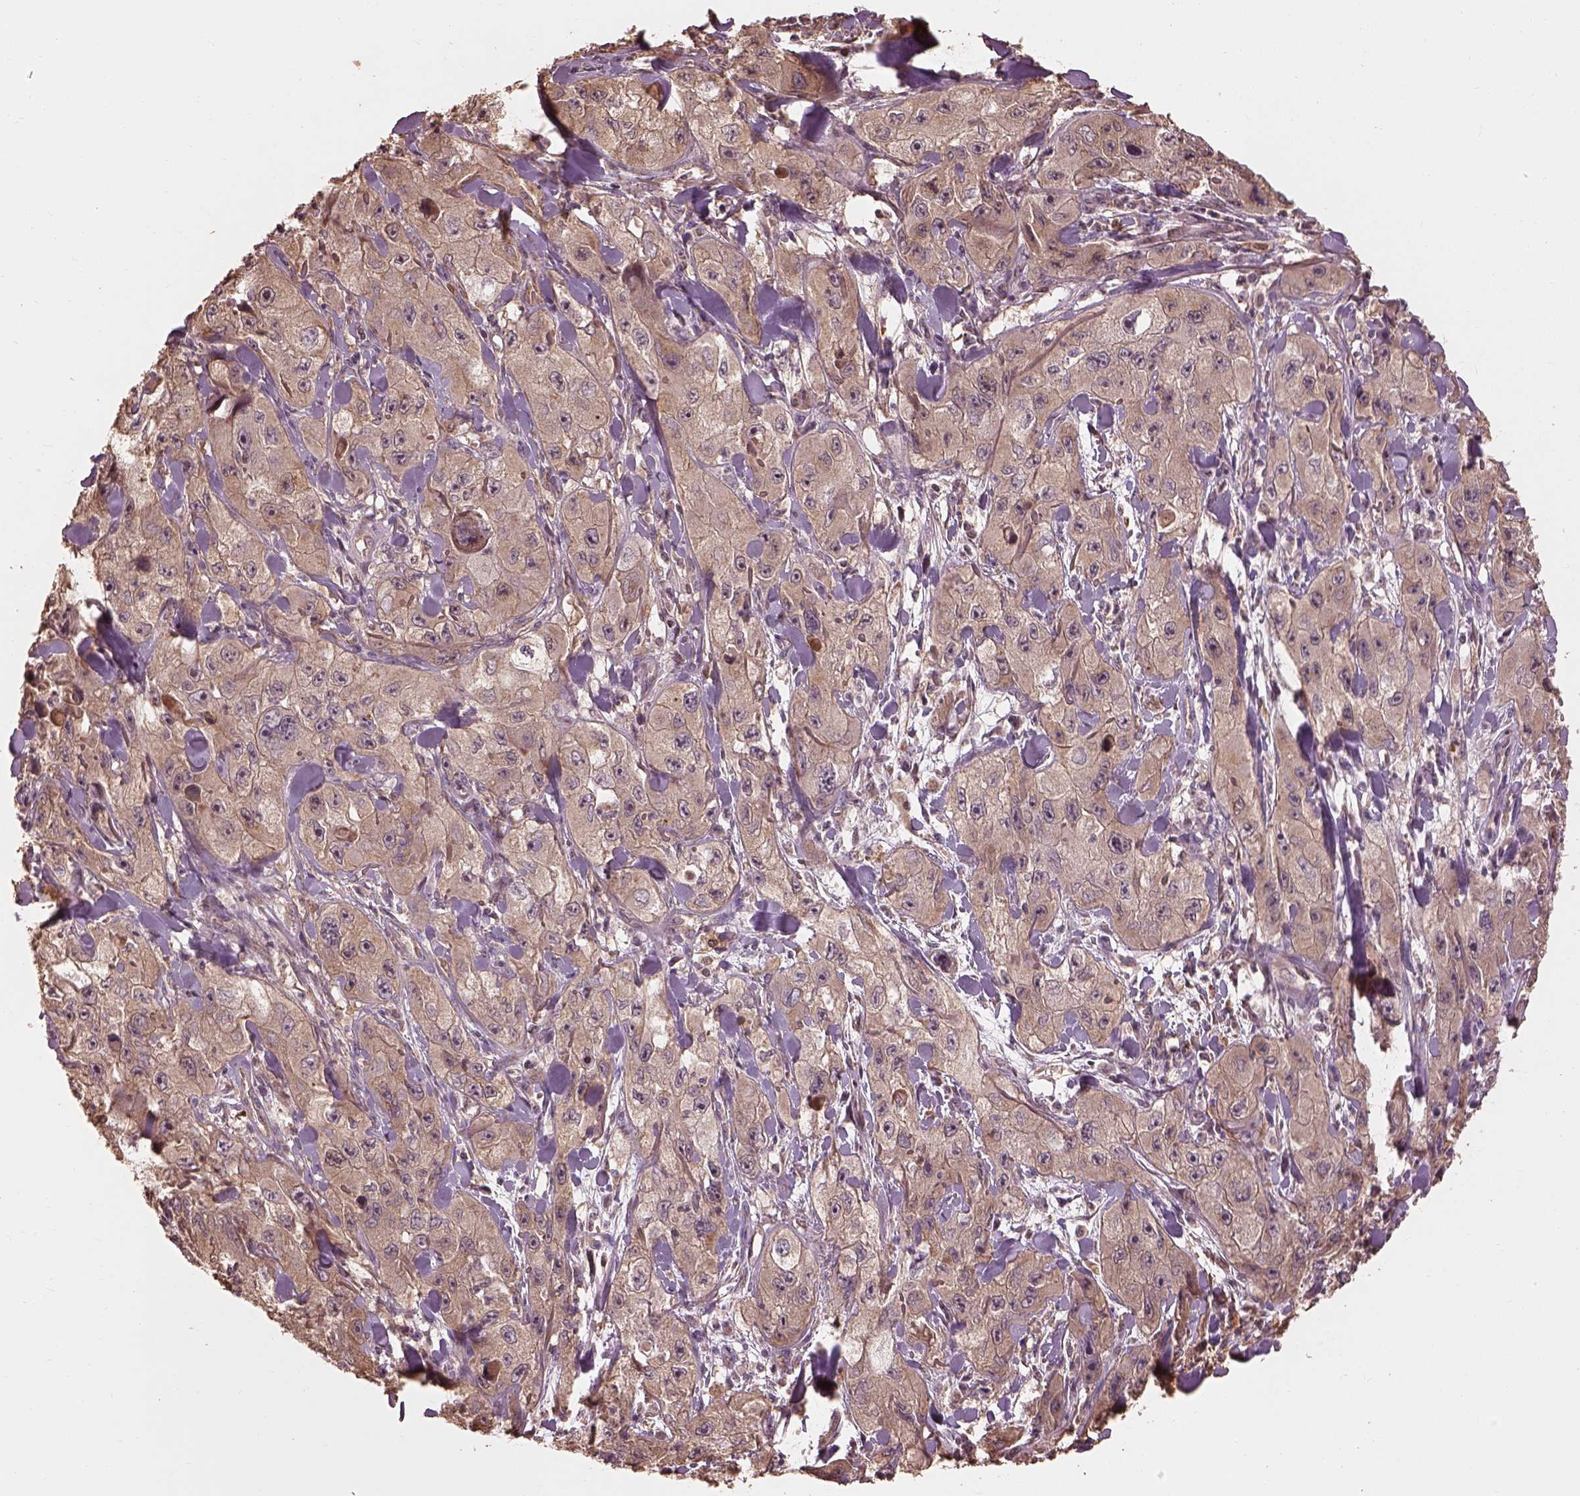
{"staining": {"intensity": "weak", "quantity": "25%-75%", "location": "cytoplasmic/membranous"}, "tissue": "skin cancer", "cell_type": "Tumor cells", "image_type": "cancer", "snomed": [{"axis": "morphology", "description": "Squamous cell carcinoma, NOS"}, {"axis": "topography", "description": "Skin"}, {"axis": "topography", "description": "Subcutis"}], "caption": "IHC image of skin squamous cell carcinoma stained for a protein (brown), which demonstrates low levels of weak cytoplasmic/membranous staining in about 25%-75% of tumor cells.", "gene": "METTL4", "patient": {"sex": "male", "age": 73}}